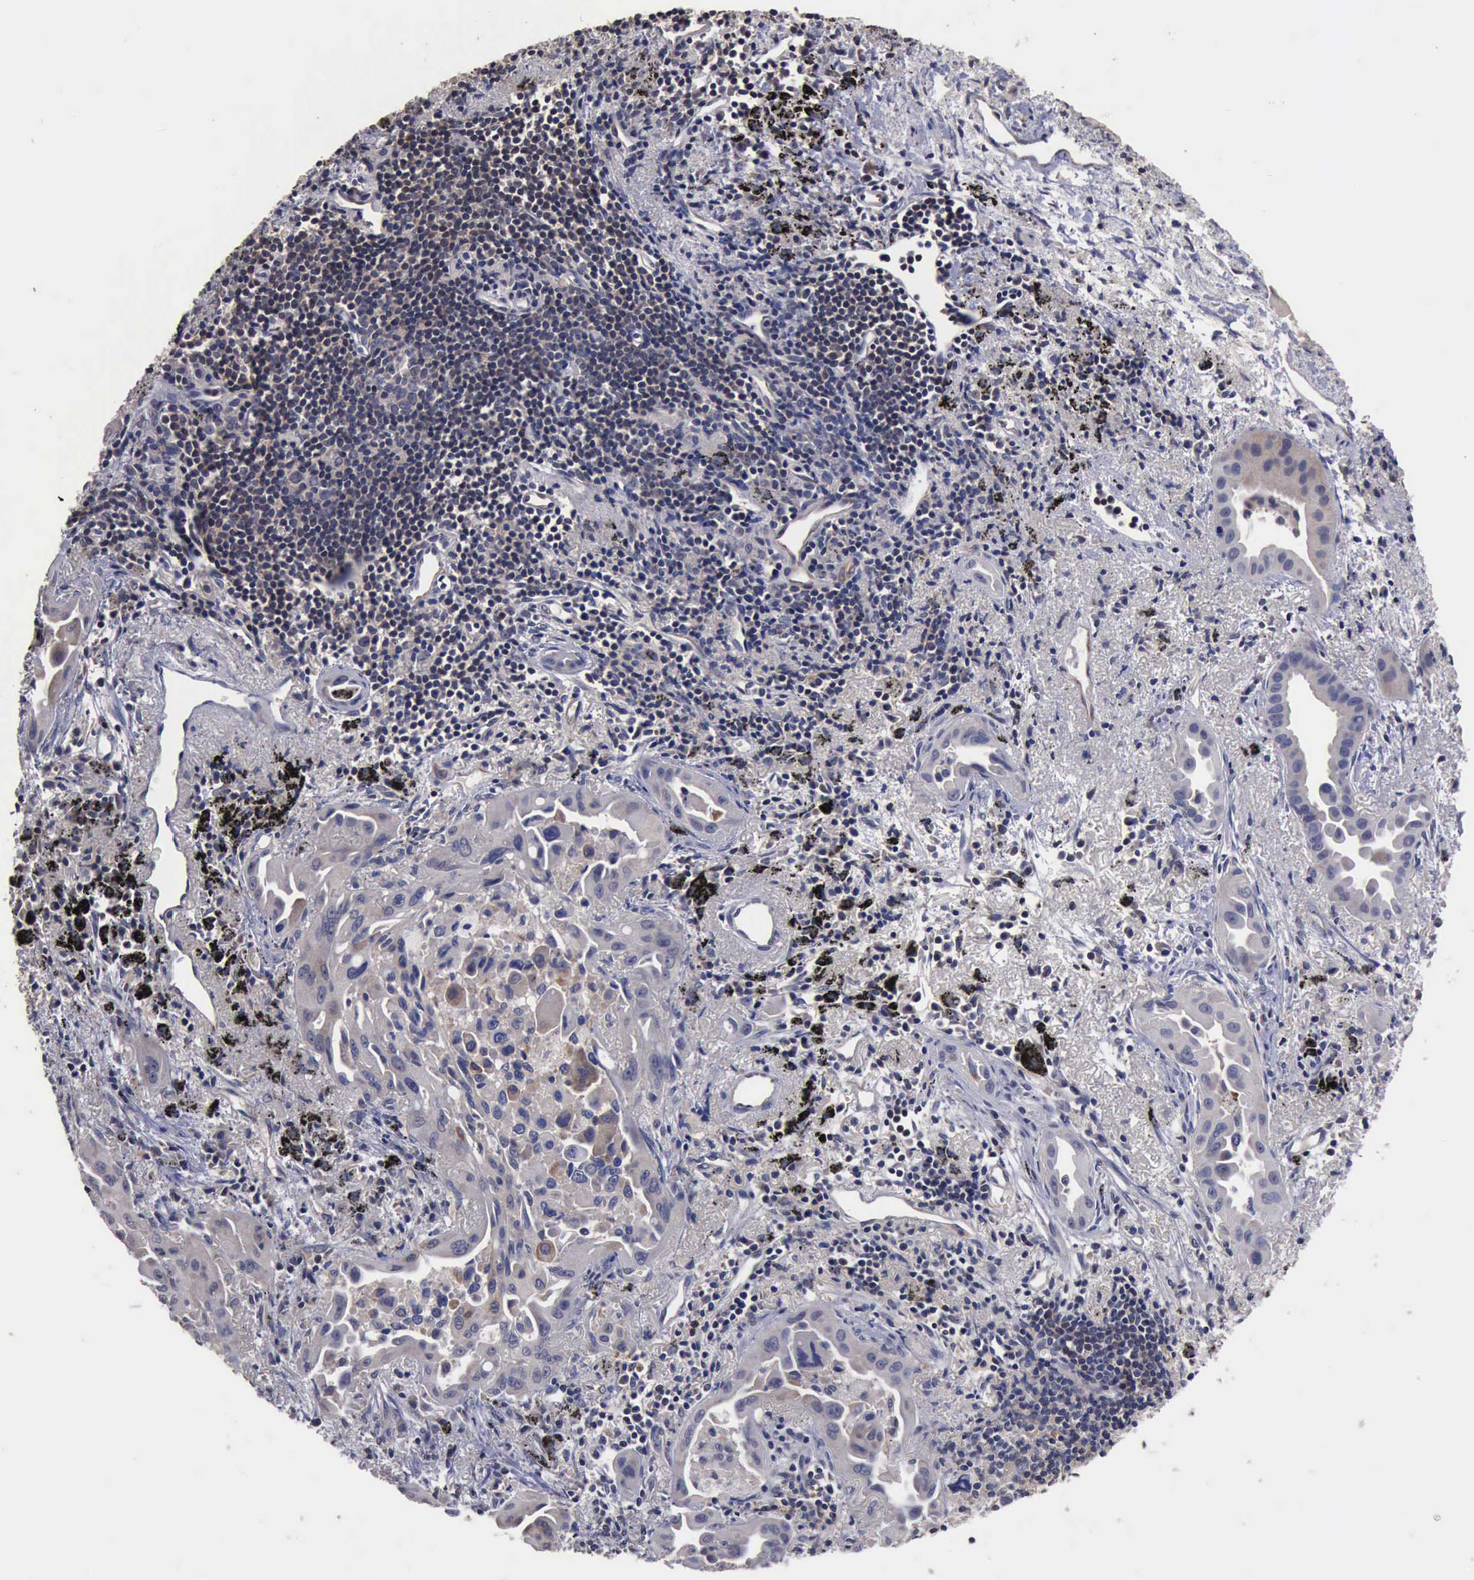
{"staining": {"intensity": "weak", "quantity": "<25%", "location": "cytoplasmic/membranous"}, "tissue": "lung cancer", "cell_type": "Tumor cells", "image_type": "cancer", "snomed": [{"axis": "morphology", "description": "Adenocarcinoma, NOS"}, {"axis": "topography", "description": "Lung"}], "caption": "The photomicrograph shows no significant expression in tumor cells of lung adenocarcinoma.", "gene": "CRKL", "patient": {"sex": "male", "age": 68}}